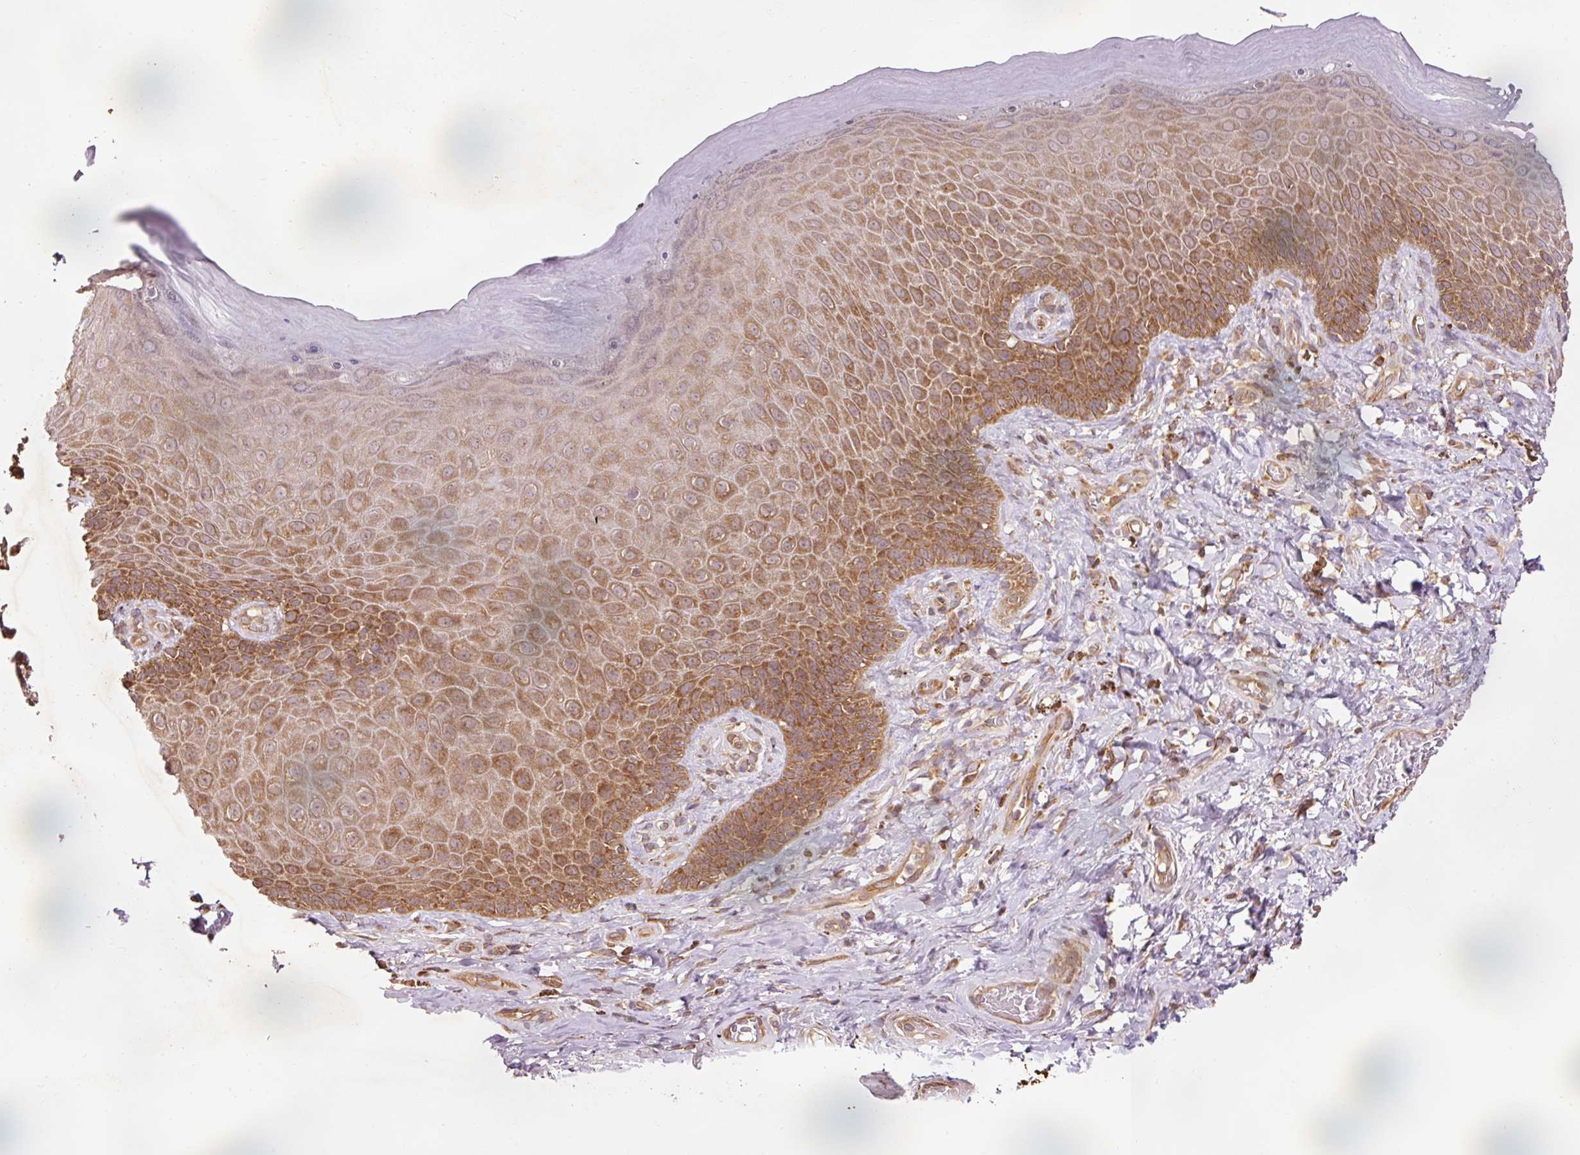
{"staining": {"intensity": "strong", "quantity": "25%-75%", "location": "cytoplasmic/membranous"}, "tissue": "skin", "cell_type": "Epidermal cells", "image_type": "normal", "snomed": [{"axis": "morphology", "description": "Normal tissue, NOS"}, {"axis": "topography", "description": "Anal"}, {"axis": "topography", "description": "Peripheral nerve tissue"}], "caption": "Skin stained for a protein reveals strong cytoplasmic/membranous positivity in epidermal cells. Nuclei are stained in blue.", "gene": "PDAP1", "patient": {"sex": "male", "age": 53}}